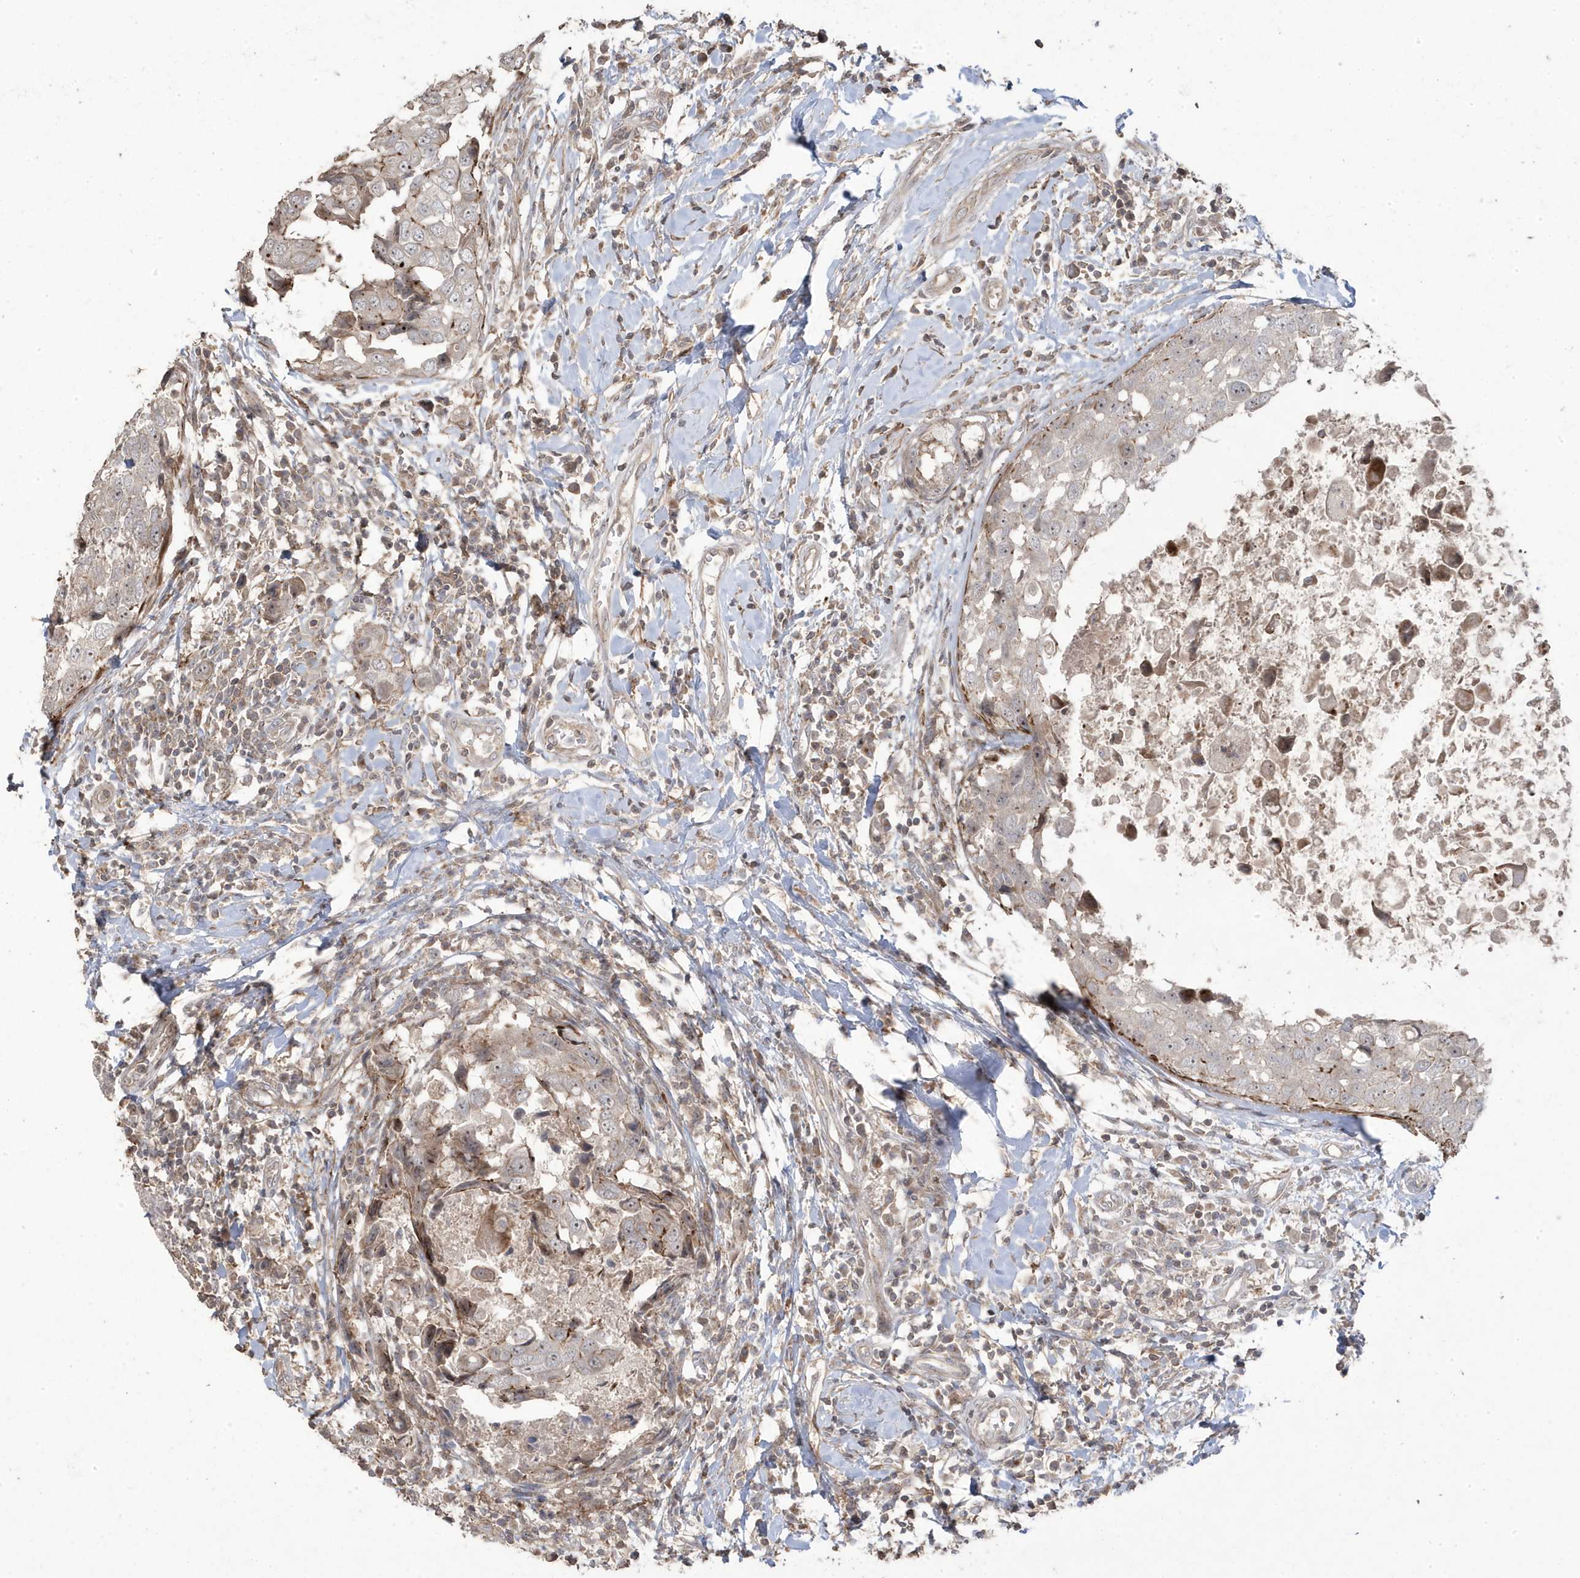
{"staining": {"intensity": "moderate", "quantity": "<25%", "location": "cytoplasmic/membranous,nuclear"}, "tissue": "breast cancer", "cell_type": "Tumor cells", "image_type": "cancer", "snomed": [{"axis": "morphology", "description": "Duct carcinoma"}, {"axis": "topography", "description": "Breast"}], "caption": "Immunohistochemistry (IHC) histopathology image of neoplastic tissue: breast infiltrating ductal carcinoma stained using immunohistochemistry reveals low levels of moderate protein expression localized specifically in the cytoplasmic/membranous and nuclear of tumor cells, appearing as a cytoplasmic/membranous and nuclear brown color.", "gene": "CETN3", "patient": {"sex": "female", "age": 27}}